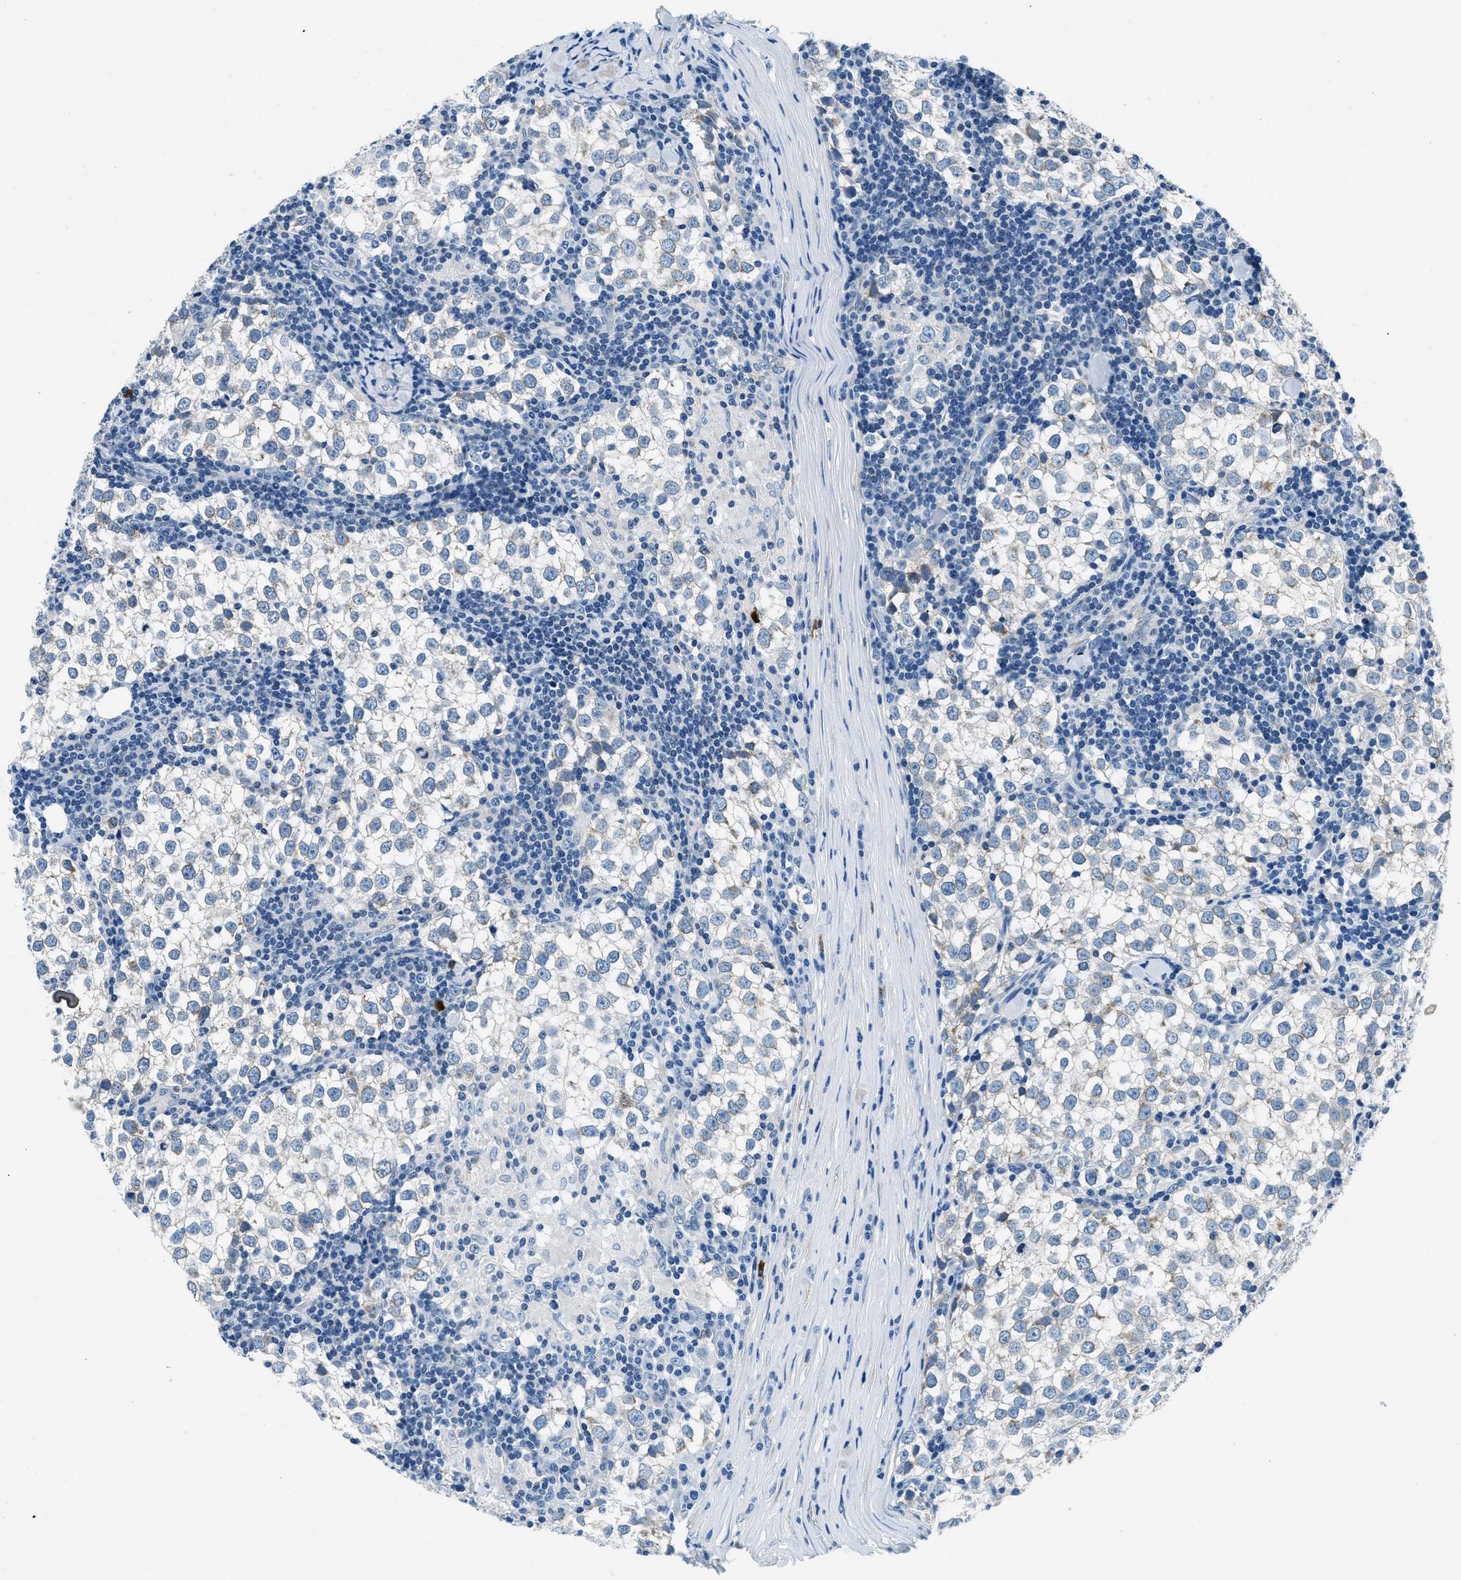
{"staining": {"intensity": "negative", "quantity": "none", "location": "none"}, "tissue": "testis cancer", "cell_type": "Tumor cells", "image_type": "cancer", "snomed": [{"axis": "morphology", "description": "Seminoma, NOS"}, {"axis": "morphology", "description": "Carcinoma, Embryonal, NOS"}, {"axis": "topography", "description": "Testis"}], "caption": "High magnification brightfield microscopy of testis seminoma stained with DAB (3,3'-diaminobenzidine) (brown) and counterstained with hematoxylin (blue): tumor cells show no significant expression. (DAB IHC with hematoxylin counter stain).", "gene": "UBAC2", "patient": {"sex": "male", "age": 36}}